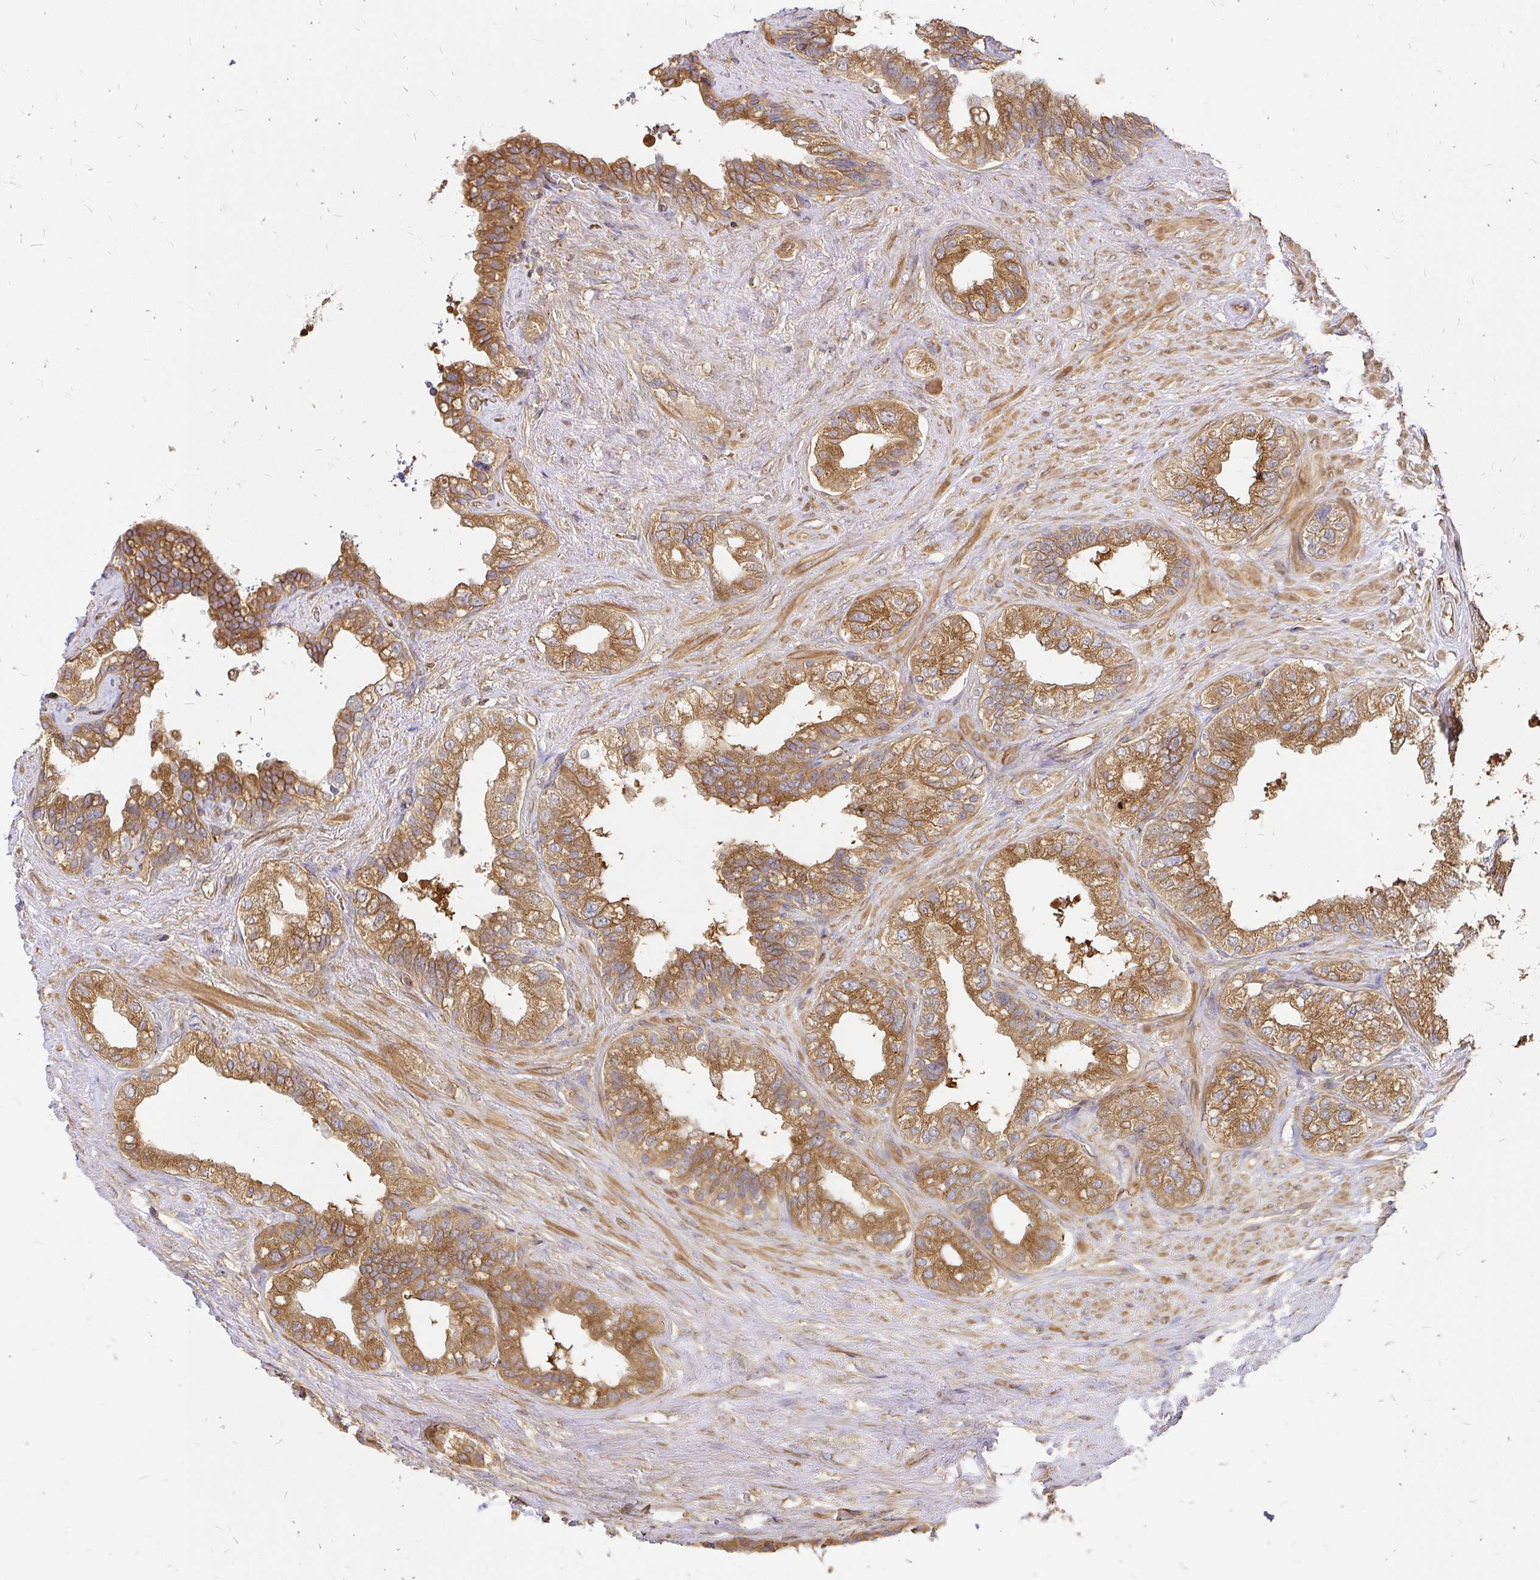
{"staining": {"intensity": "moderate", "quantity": ">75%", "location": "cytoplasmic/membranous"}, "tissue": "seminal vesicle", "cell_type": "Glandular cells", "image_type": "normal", "snomed": [{"axis": "morphology", "description": "Normal tissue, NOS"}, {"axis": "topography", "description": "Seminal veicle"}, {"axis": "topography", "description": "Peripheral nerve tissue"}], "caption": "The image exhibits immunohistochemical staining of benign seminal vesicle. There is moderate cytoplasmic/membranous staining is identified in about >75% of glandular cells. Nuclei are stained in blue.", "gene": "KIF5B", "patient": {"sex": "male", "age": 76}}